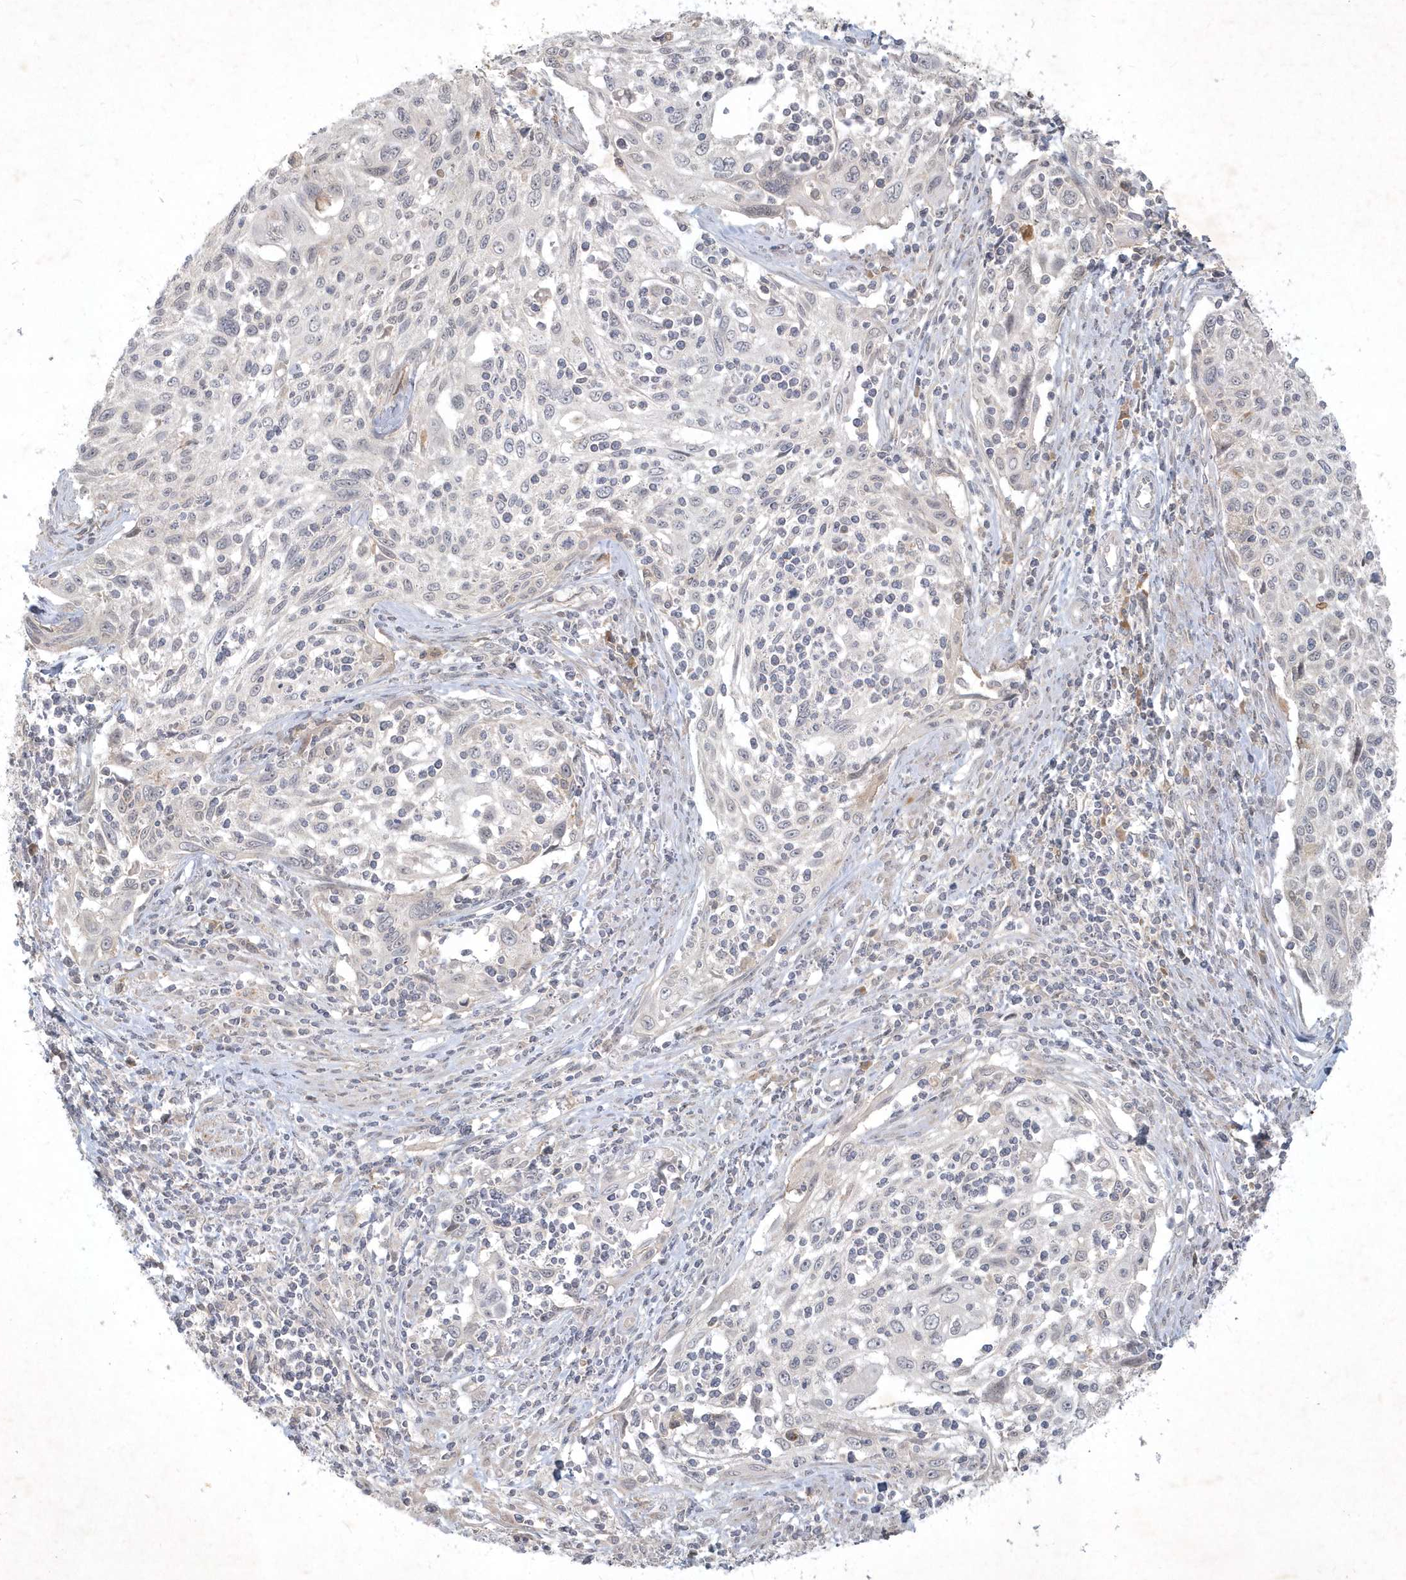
{"staining": {"intensity": "negative", "quantity": "none", "location": "none"}, "tissue": "cervical cancer", "cell_type": "Tumor cells", "image_type": "cancer", "snomed": [{"axis": "morphology", "description": "Squamous cell carcinoma, NOS"}, {"axis": "topography", "description": "Cervix"}], "caption": "DAB (3,3'-diaminobenzidine) immunohistochemical staining of cervical squamous cell carcinoma shows no significant staining in tumor cells.", "gene": "BOD1", "patient": {"sex": "female", "age": 70}}